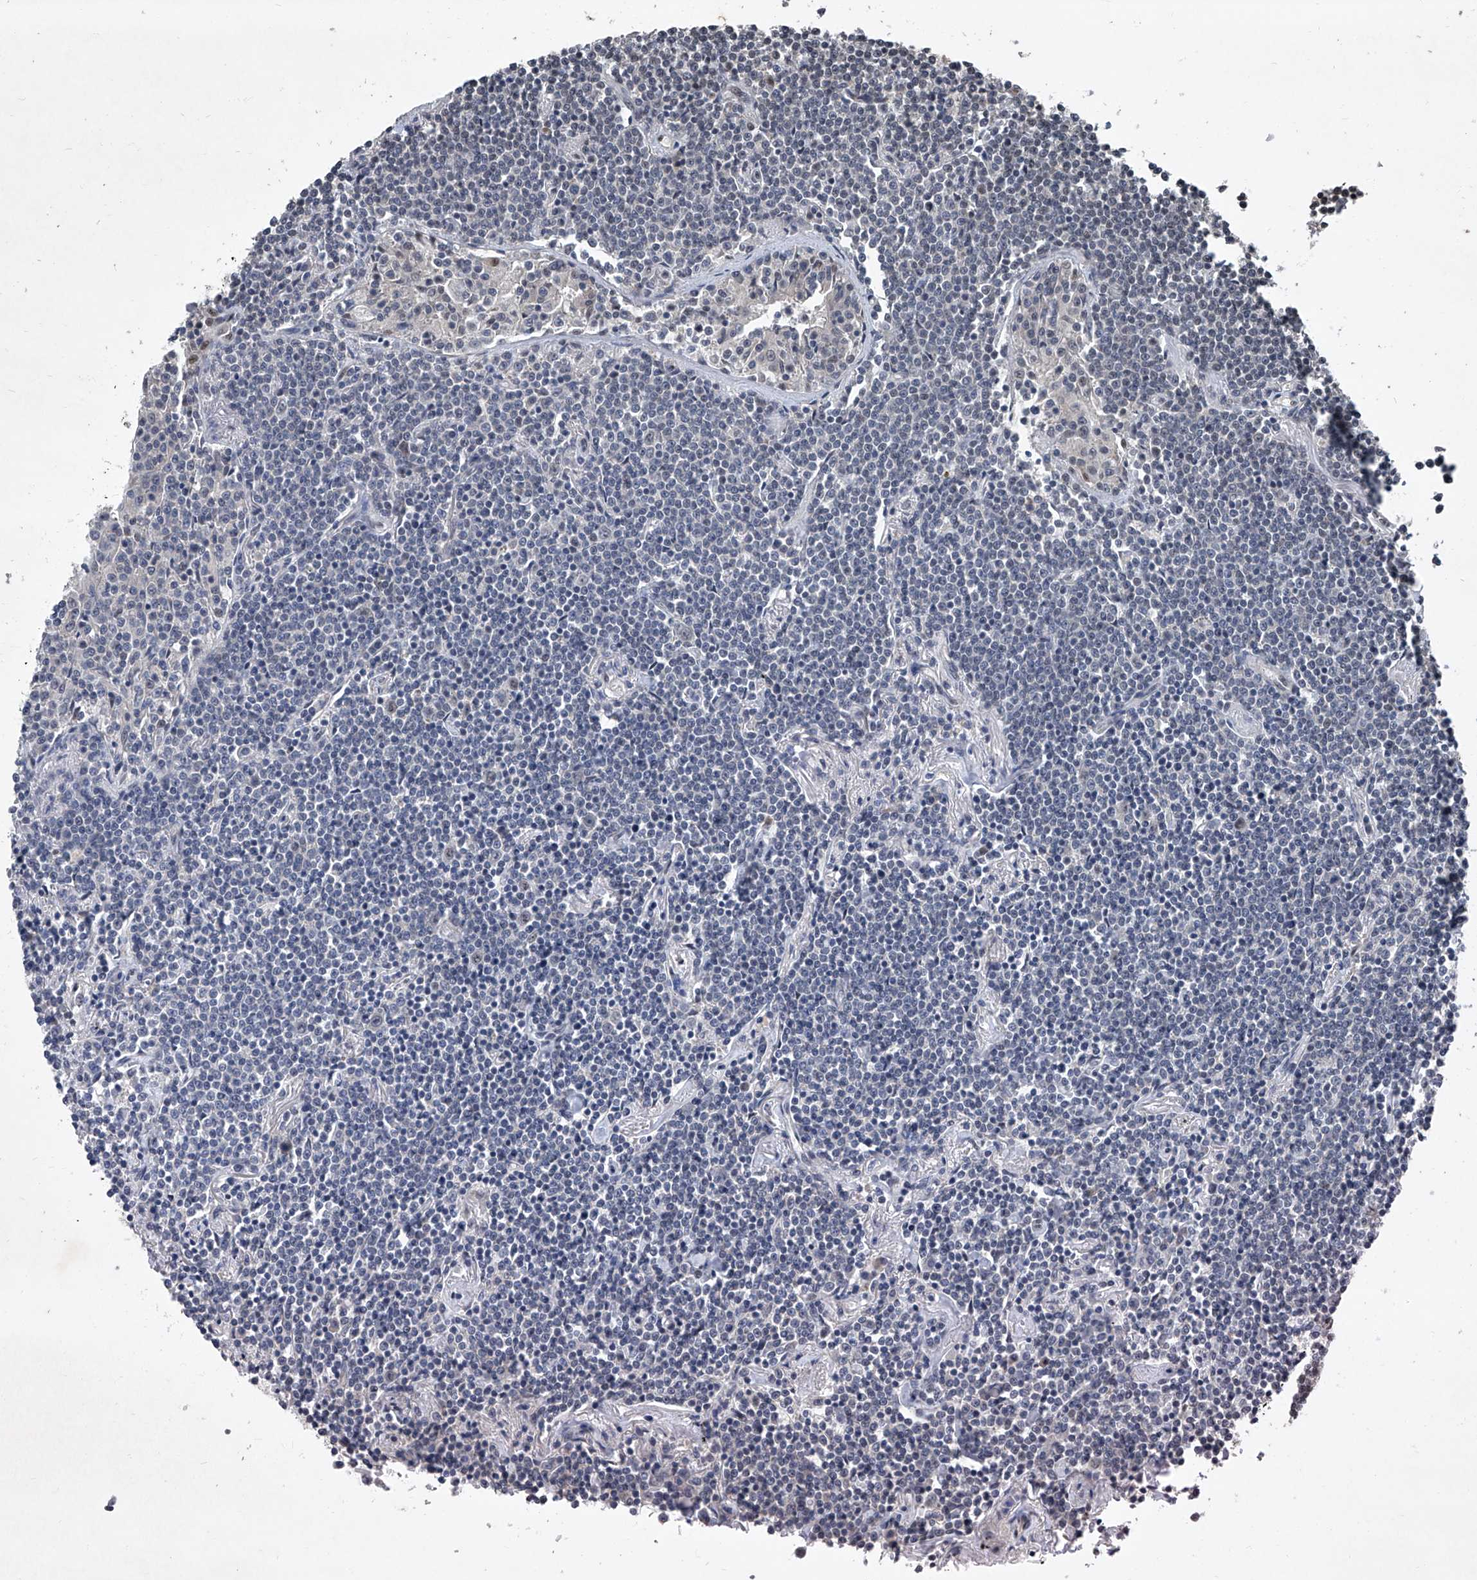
{"staining": {"intensity": "negative", "quantity": "none", "location": "none"}, "tissue": "lymphoma", "cell_type": "Tumor cells", "image_type": "cancer", "snomed": [{"axis": "morphology", "description": "Malignant lymphoma, non-Hodgkin's type, Low grade"}, {"axis": "topography", "description": "Lung"}], "caption": "The image displays no significant staining in tumor cells of low-grade malignant lymphoma, non-Hodgkin's type.", "gene": "DDX39B", "patient": {"sex": "female", "age": 71}}